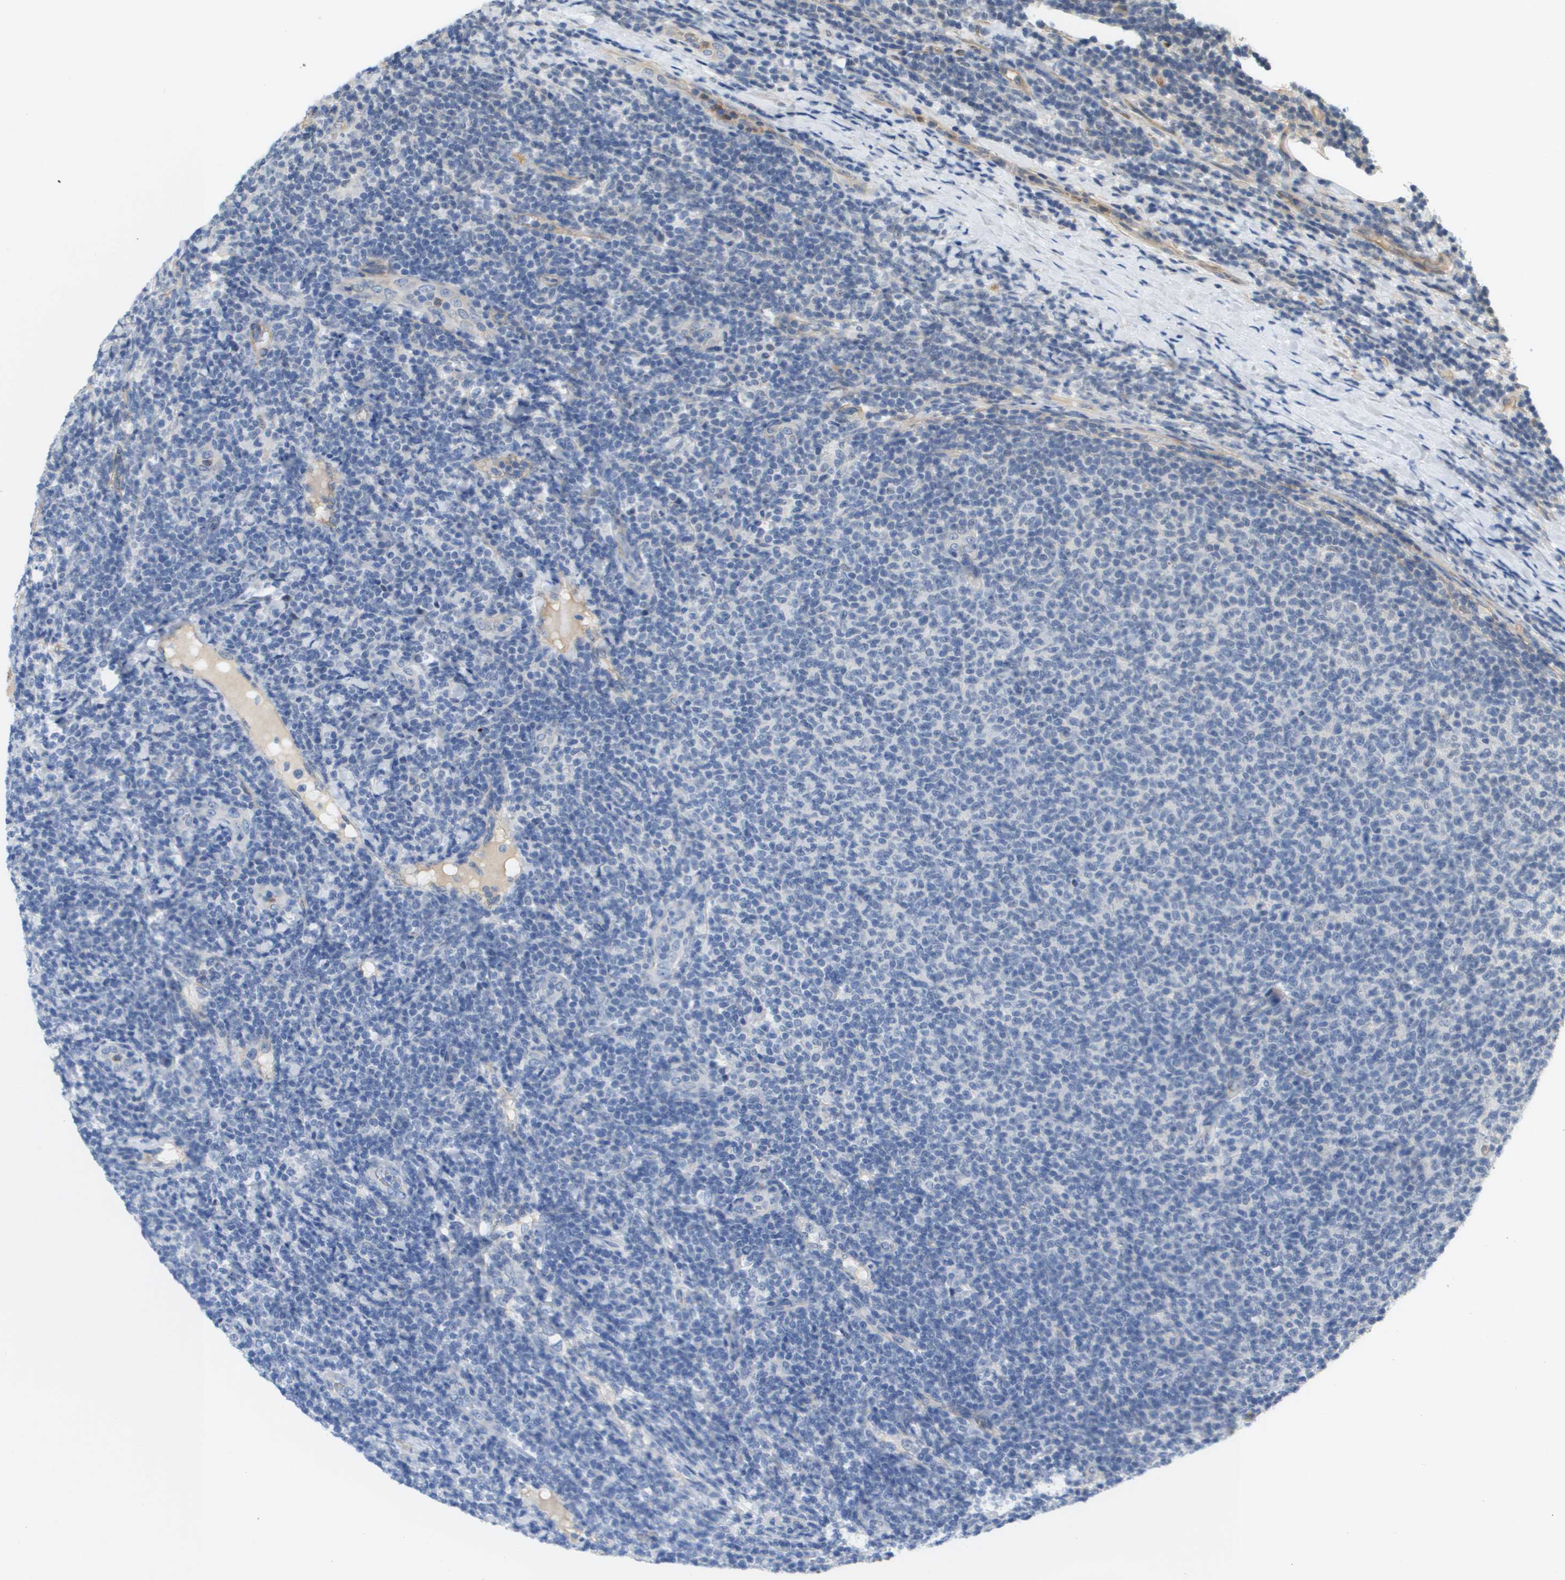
{"staining": {"intensity": "negative", "quantity": "none", "location": "none"}, "tissue": "lymphoma", "cell_type": "Tumor cells", "image_type": "cancer", "snomed": [{"axis": "morphology", "description": "Malignant lymphoma, non-Hodgkin's type, Low grade"}, {"axis": "topography", "description": "Lymph node"}], "caption": "This is a image of immunohistochemistry staining of low-grade malignant lymphoma, non-Hodgkin's type, which shows no staining in tumor cells. (Stains: DAB (3,3'-diaminobenzidine) IHC with hematoxylin counter stain, Microscopy: brightfield microscopy at high magnification).", "gene": "RNF112", "patient": {"sex": "male", "age": 66}}